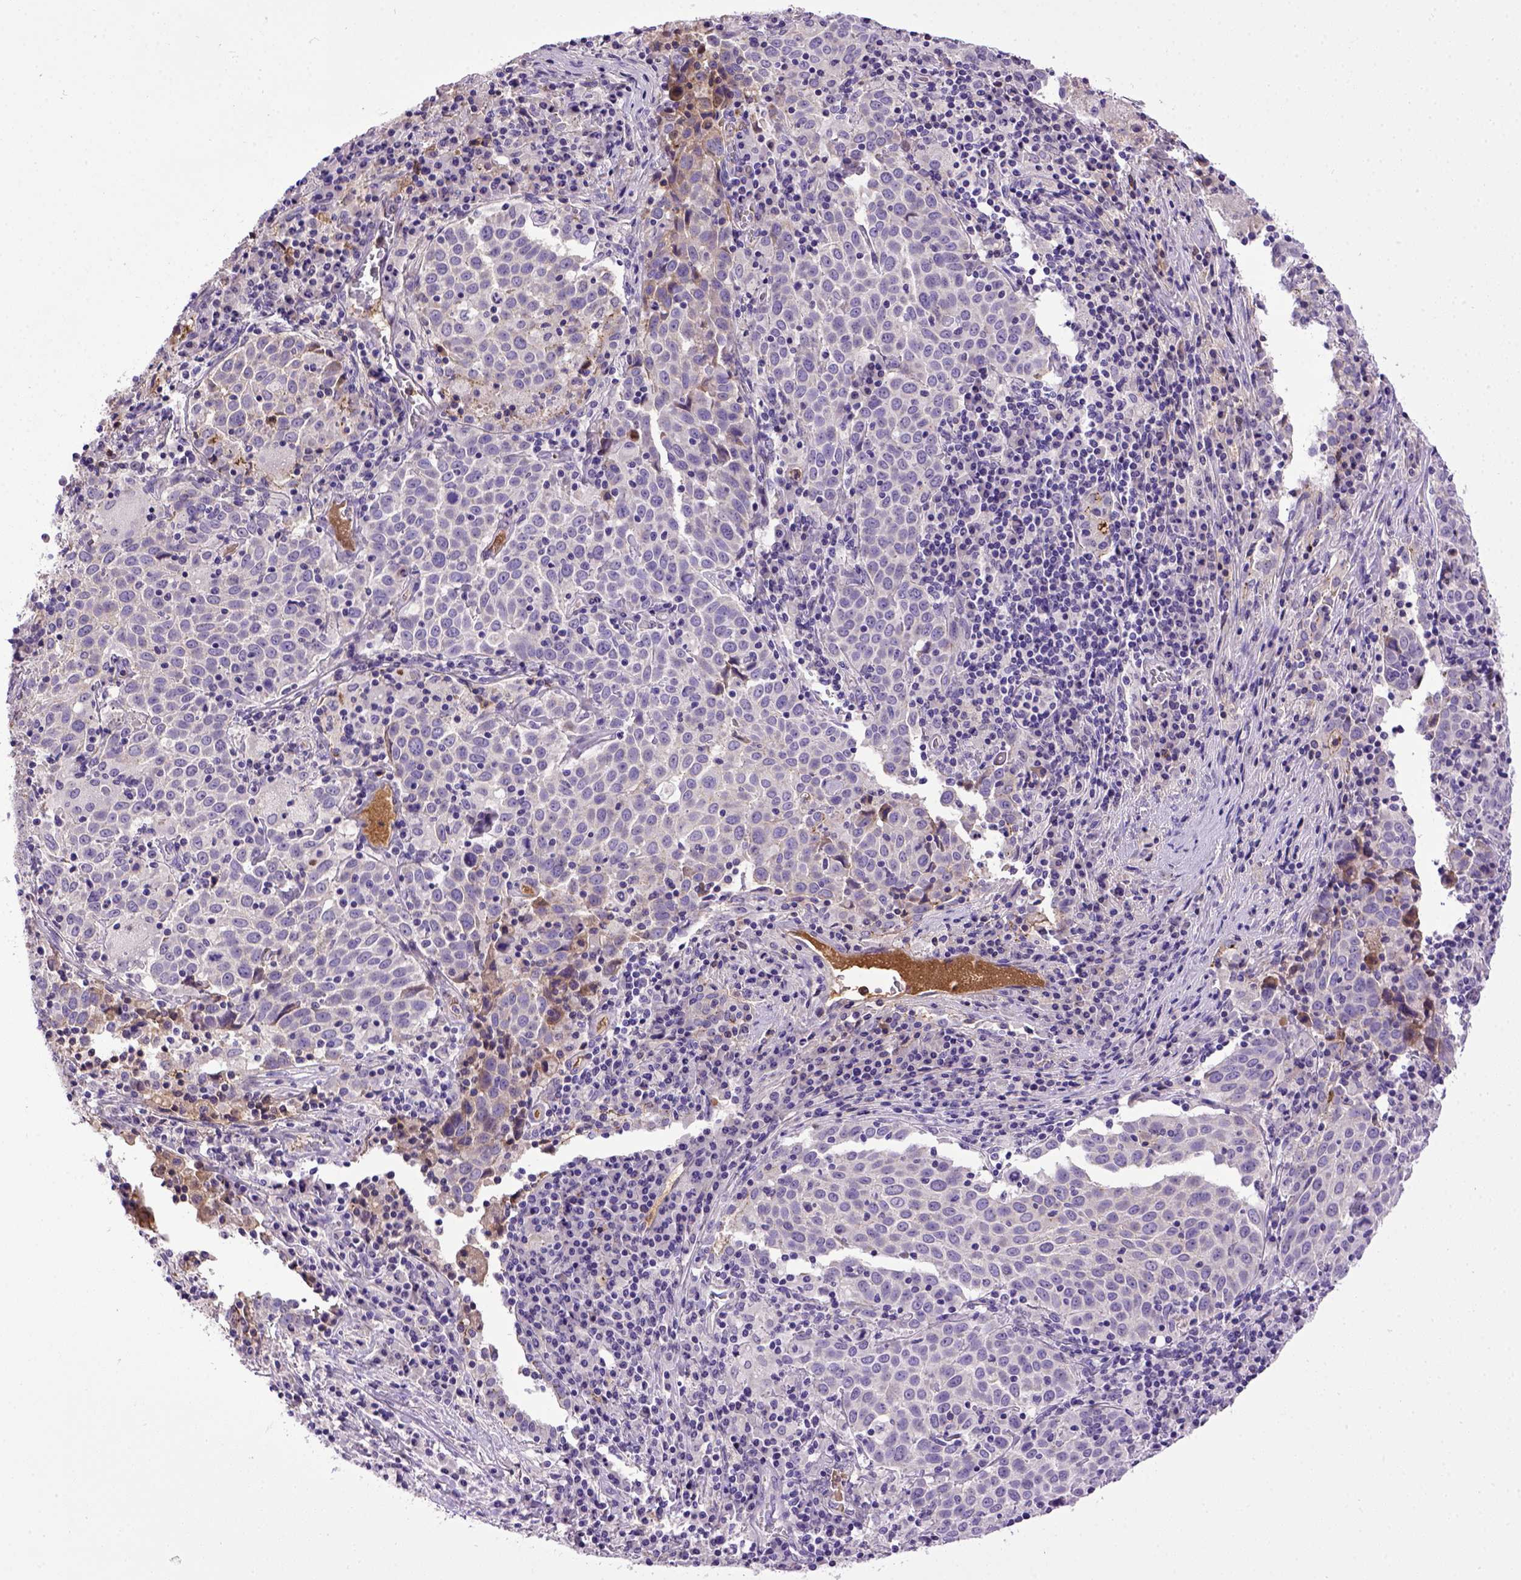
{"staining": {"intensity": "moderate", "quantity": "25%-75%", "location": "cytoplasmic/membranous"}, "tissue": "lung cancer", "cell_type": "Tumor cells", "image_type": "cancer", "snomed": [{"axis": "morphology", "description": "Squamous cell carcinoma, NOS"}, {"axis": "topography", "description": "Lung"}], "caption": "DAB (3,3'-diaminobenzidine) immunohistochemical staining of human squamous cell carcinoma (lung) reveals moderate cytoplasmic/membranous protein expression in approximately 25%-75% of tumor cells.", "gene": "CDH1", "patient": {"sex": "male", "age": 57}}